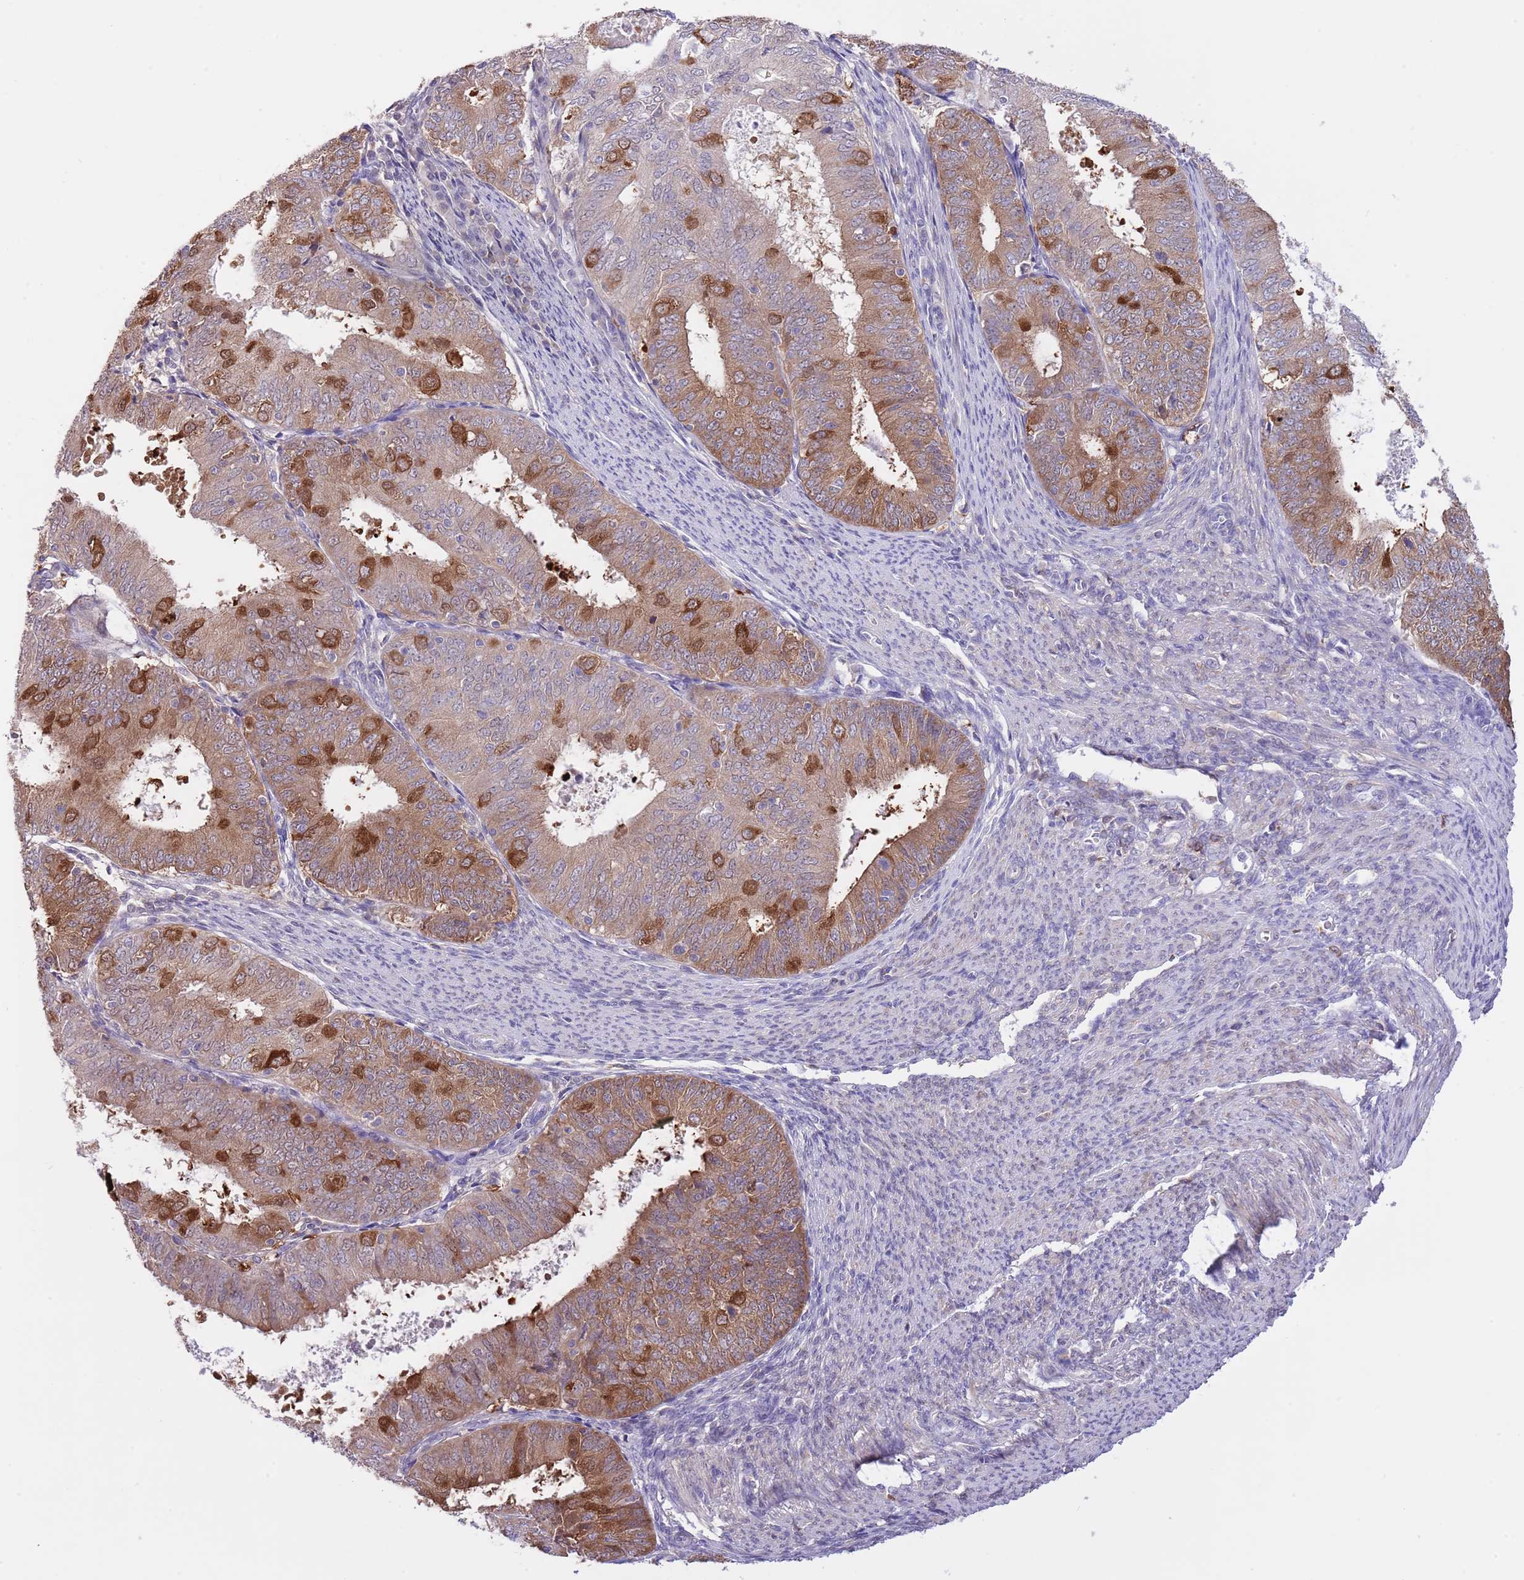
{"staining": {"intensity": "moderate", "quantity": "25%-75%", "location": "cytoplasmic/membranous"}, "tissue": "endometrial cancer", "cell_type": "Tumor cells", "image_type": "cancer", "snomed": [{"axis": "morphology", "description": "Adenocarcinoma, NOS"}, {"axis": "topography", "description": "Endometrium"}], "caption": "Immunohistochemical staining of endometrial adenocarcinoma shows moderate cytoplasmic/membranous protein expression in approximately 25%-75% of tumor cells.", "gene": "PRR32", "patient": {"sex": "female", "age": 57}}